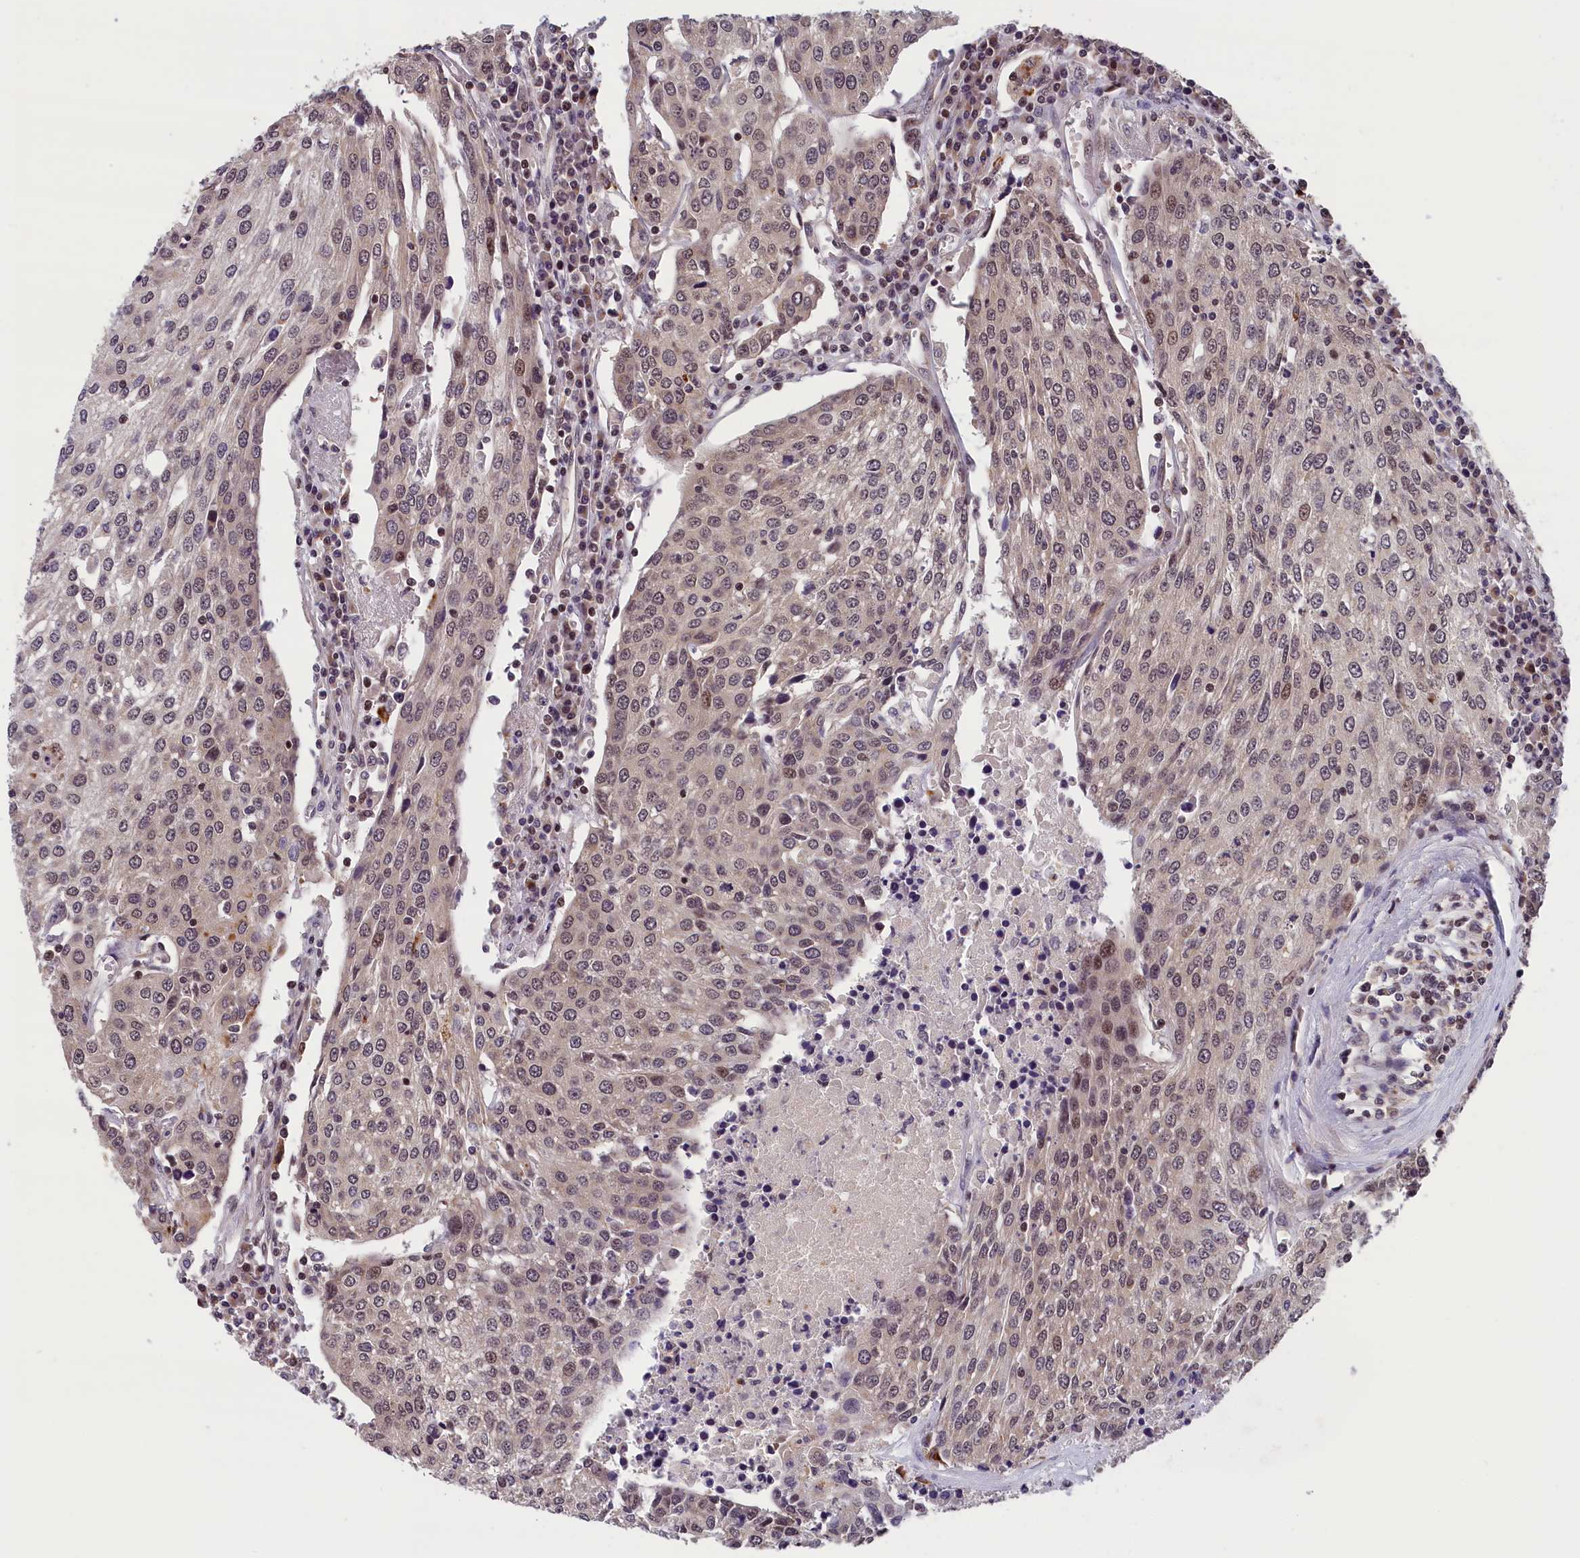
{"staining": {"intensity": "weak", "quantity": "25%-75%", "location": "nuclear"}, "tissue": "urothelial cancer", "cell_type": "Tumor cells", "image_type": "cancer", "snomed": [{"axis": "morphology", "description": "Urothelial carcinoma, High grade"}, {"axis": "topography", "description": "Urinary bladder"}], "caption": "Immunohistochemistry of human high-grade urothelial carcinoma exhibits low levels of weak nuclear staining in about 25%-75% of tumor cells. The protein of interest is shown in brown color, while the nuclei are stained blue.", "gene": "KCNK6", "patient": {"sex": "female", "age": 85}}